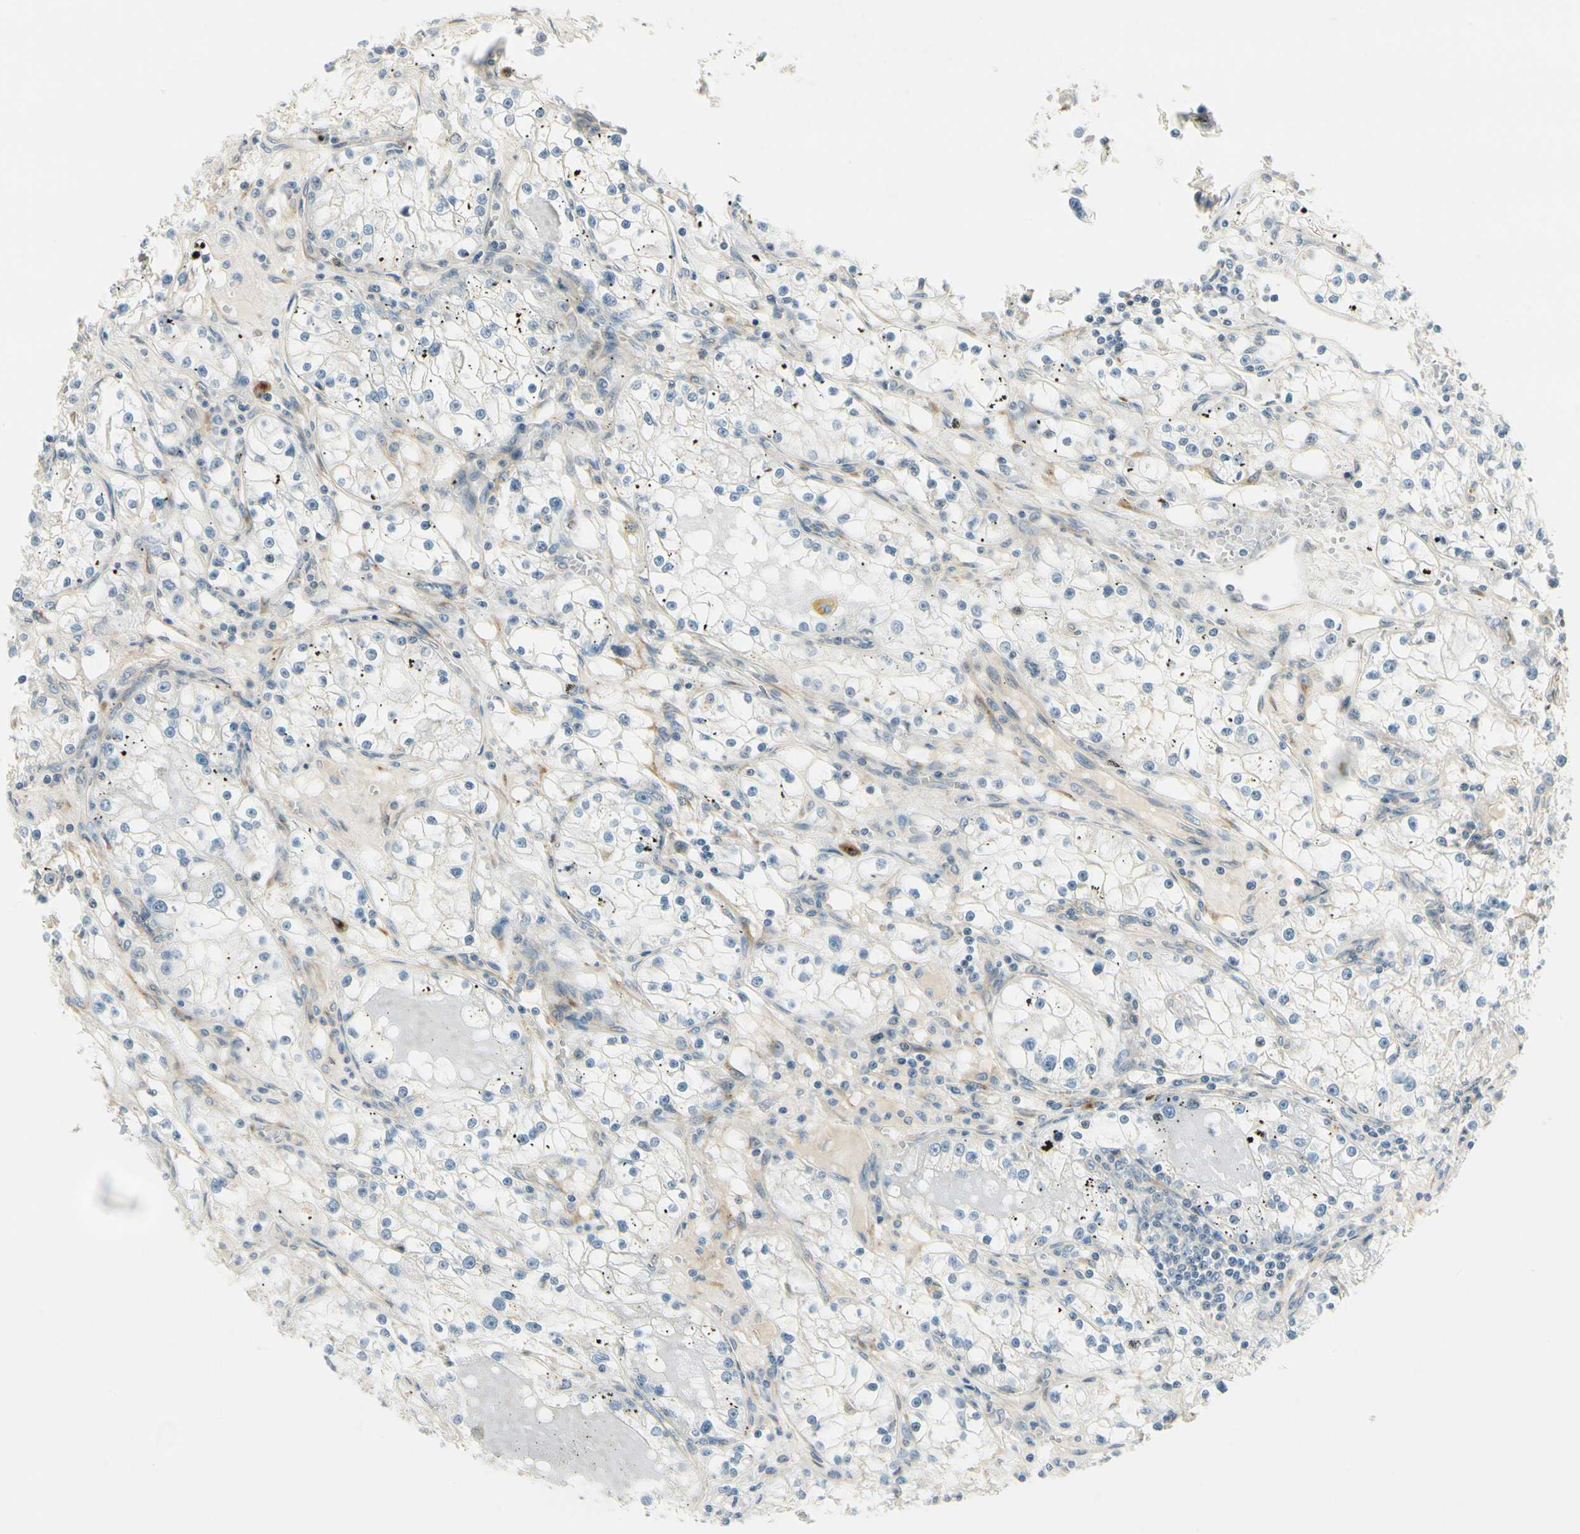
{"staining": {"intensity": "weak", "quantity": "<25%", "location": "cytoplasmic/membranous"}, "tissue": "renal cancer", "cell_type": "Tumor cells", "image_type": "cancer", "snomed": [{"axis": "morphology", "description": "Adenocarcinoma, NOS"}, {"axis": "topography", "description": "Kidney"}], "caption": "Adenocarcinoma (renal) stained for a protein using immunohistochemistry (IHC) reveals no expression tumor cells.", "gene": "MANSC1", "patient": {"sex": "male", "age": 56}}